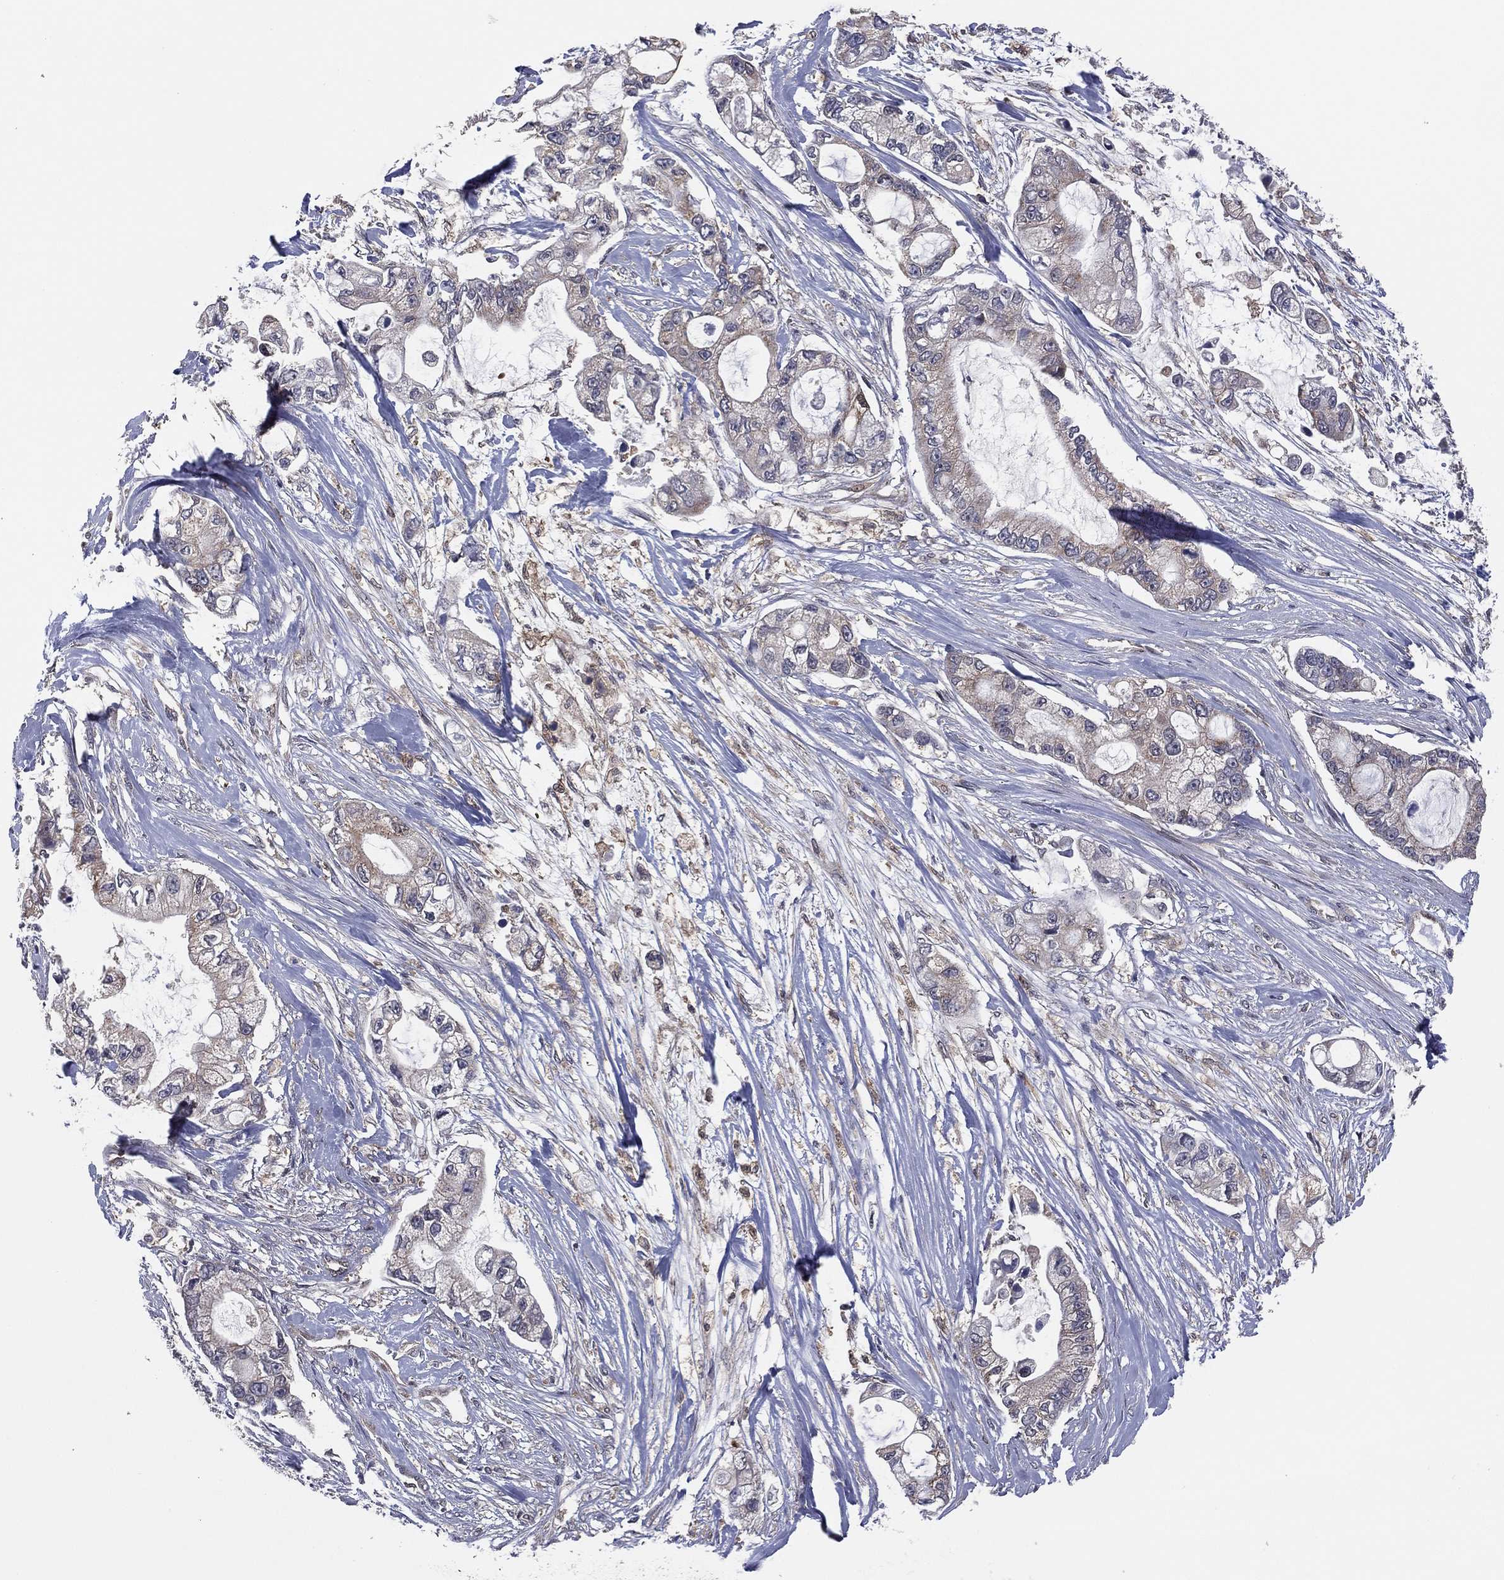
{"staining": {"intensity": "negative", "quantity": "none", "location": "none"}, "tissue": "pancreatic cancer", "cell_type": "Tumor cells", "image_type": "cancer", "snomed": [{"axis": "morphology", "description": "Adenocarcinoma, NOS"}, {"axis": "topography", "description": "Pancreas"}], "caption": "The image demonstrates no significant expression in tumor cells of pancreatic cancer (adenocarcinoma). (DAB (3,3'-diaminobenzidine) immunohistochemistry with hematoxylin counter stain).", "gene": "SNCG", "patient": {"sex": "female", "age": 69}}